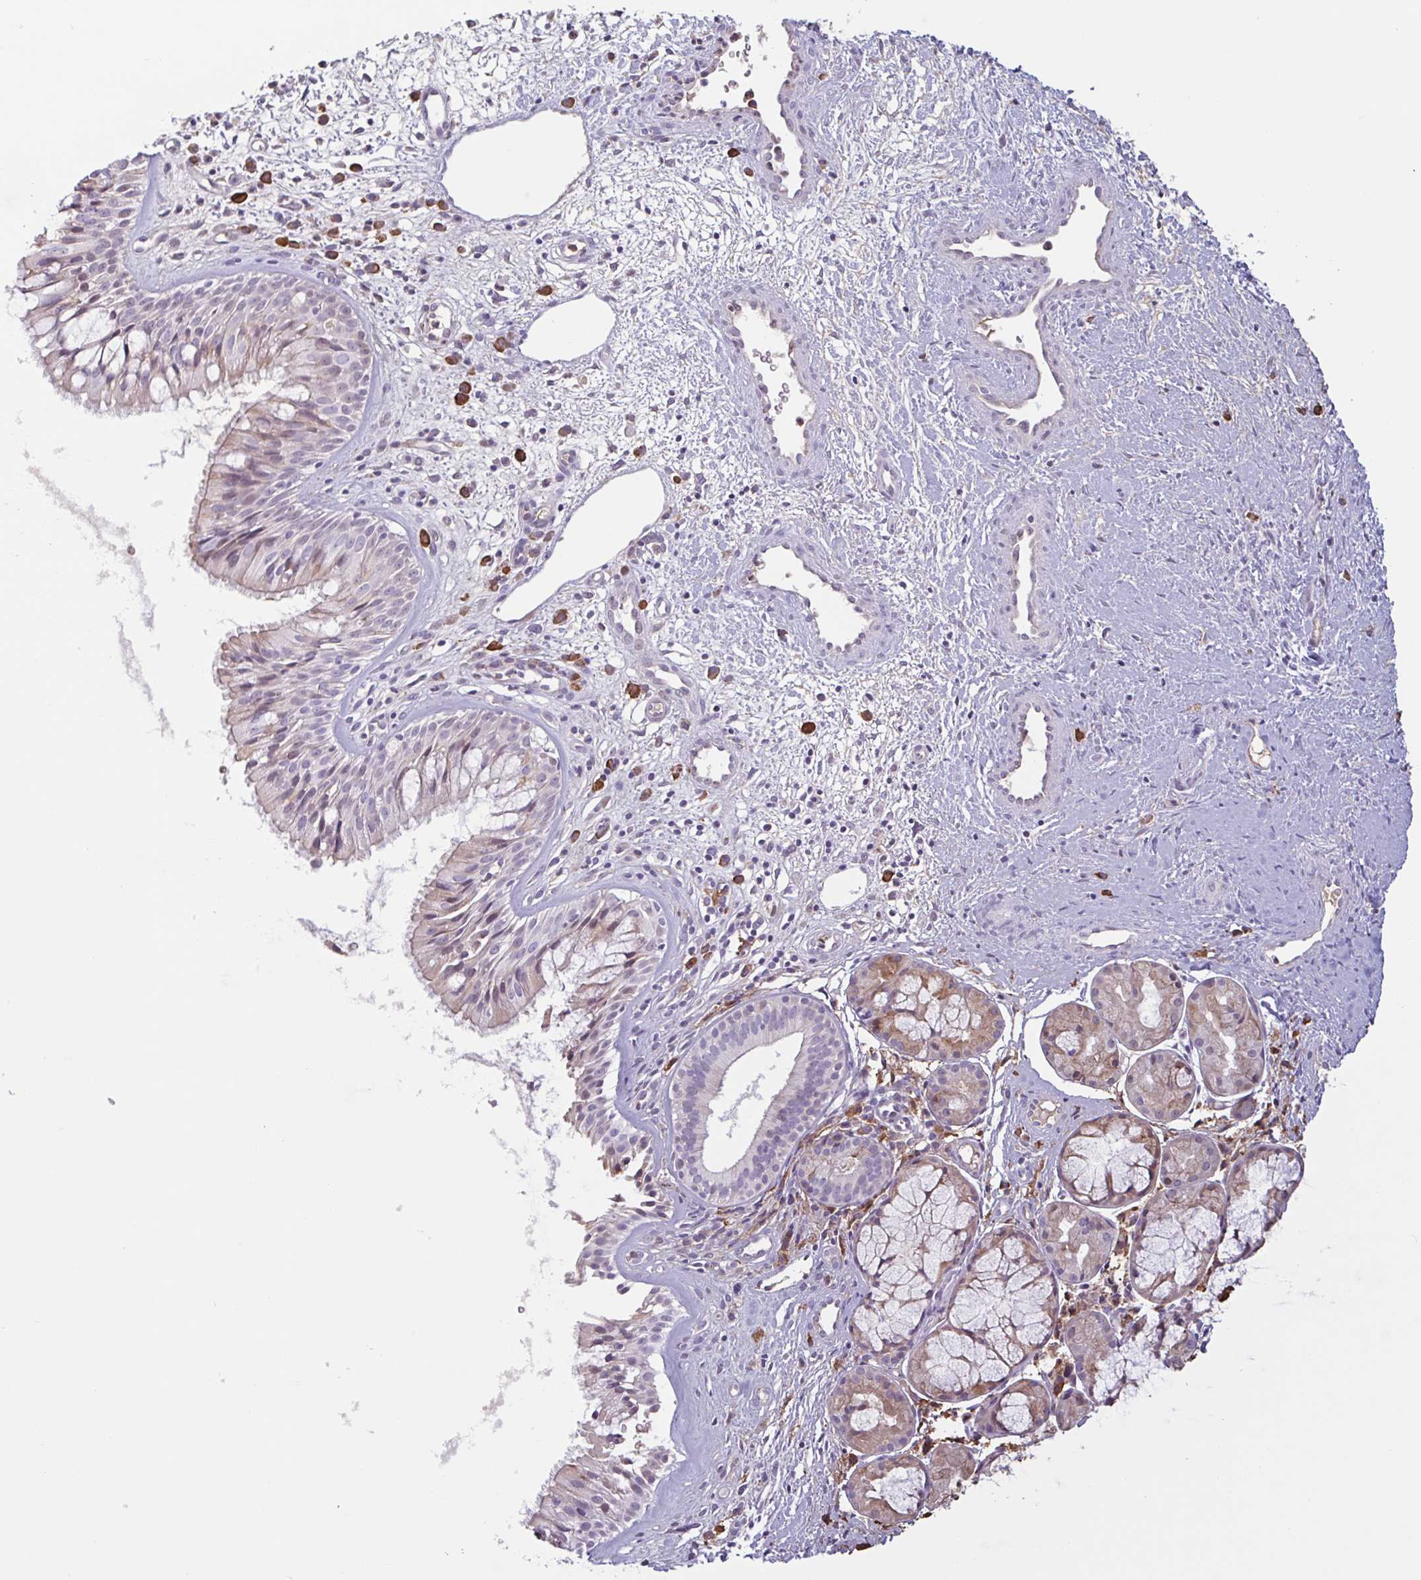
{"staining": {"intensity": "weak", "quantity": "25%-75%", "location": "nuclear"}, "tissue": "nasopharynx", "cell_type": "Respiratory epithelial cells", "image_type": "normal", "snomed": [{"axis": "morphology", "description": "Normal tissue, NOS"}, {"axis": "topography", "description": "Nasopharynx"}], "caption": "A low amount of weak nuclear staining is appreciated in approximately 25%-75% of respiratory epithelial cells in unremarkable nasopharynx.", "gene": "TAF1D", "patient": {"sex": "male", "age": 65}}